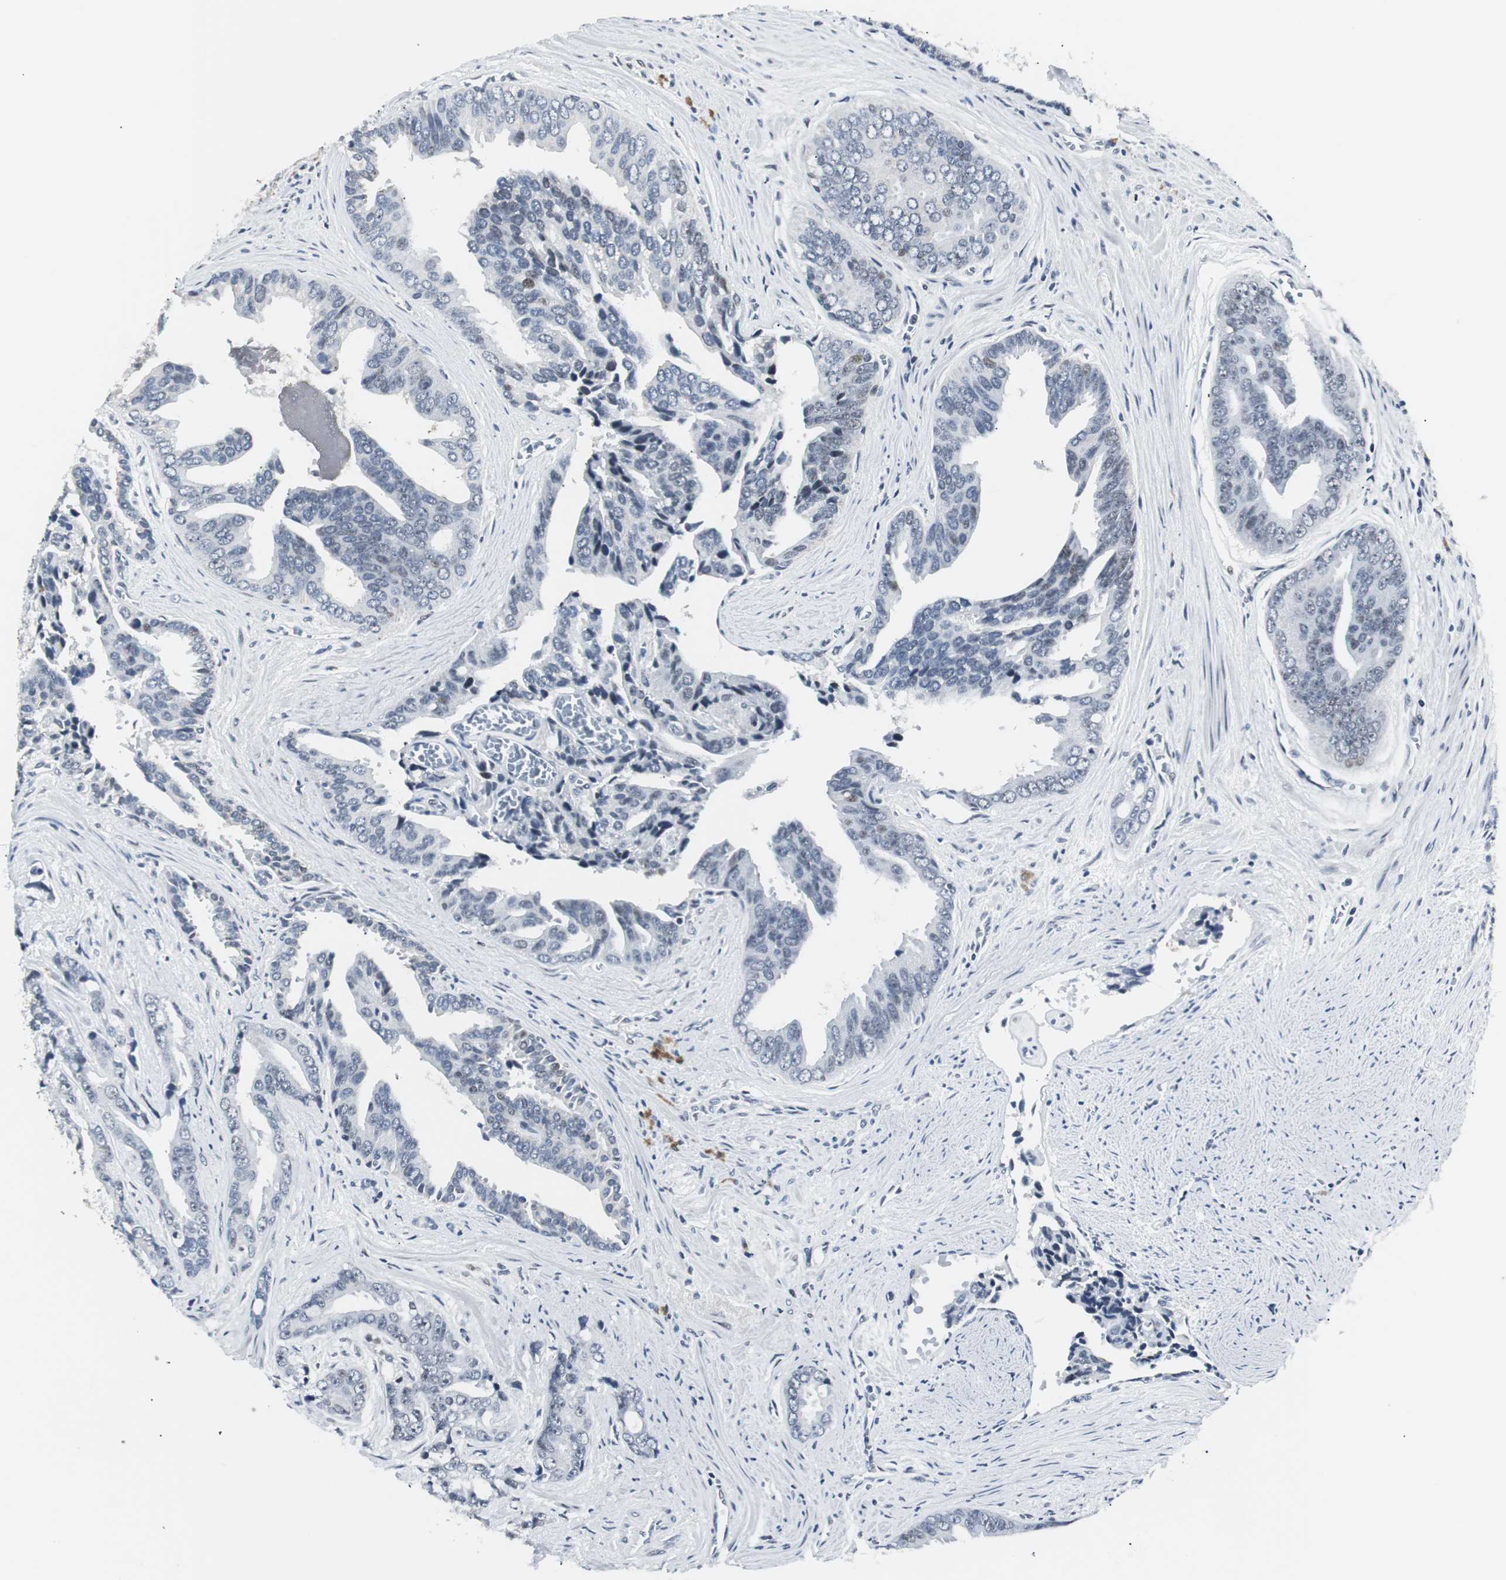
{"staining": {"intensity": "weak", "quantity": "<25%", "location": "nuclear"}, "tissue": "prostate cancer", "cell_type": "Tumor cells", "image_type": "cancer", "snomed": [{"axis": "morphology", "description": "Adenocarcinoma, High grade"}, {"axis": "topography", "description": "Prostate"}], "caption": "Immunohistochemistry image of human prostate cancer (adenocarcinoma (high-grade)) stained for a protein (brown), which reveals no positivity in tumor cells. The staining was performed using DAB to visualize the protein expression in brown, while the nuclei were stained in blue with hematoxylin (Magnification: 20x).", "gene": "MTA1", "patient": {"sex": "male", "age": 67}}